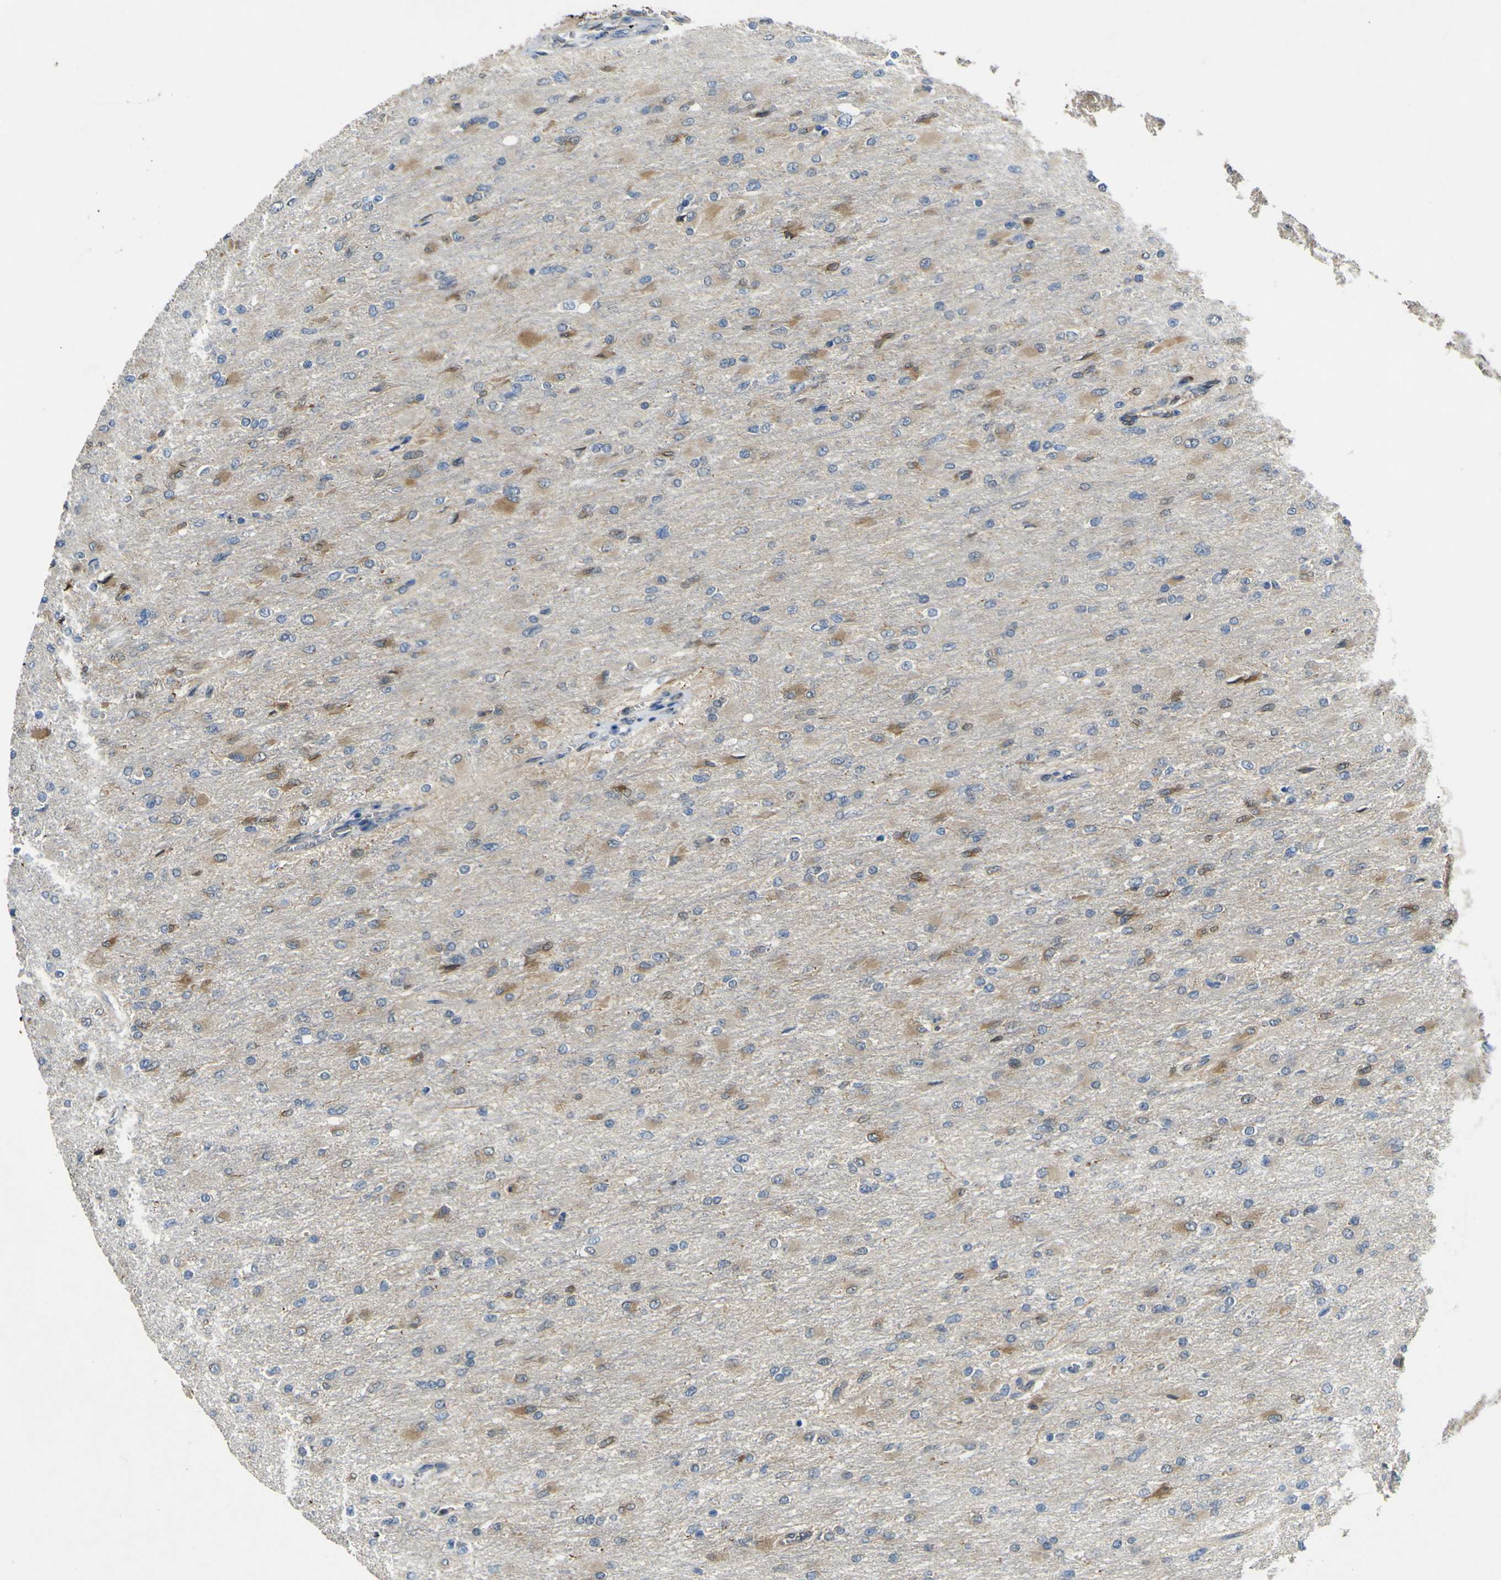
{"staining": {"intensity": "moderate", "quantity": "25%-75%", "location": "cytoplasmic/membranous"}, "tissue": "glioma", "cell_type": "Tumor cells", "image_type": "cancer", "snomed": [{"axis": "morphology", "description": "Glioma, malignant, High grade"}, {"axis": "topography", "description": "Cerebral cortex"}], "caption": "This image shows immunohistochemistry (IHC) staining of malignant glioma (high-grade), with medium moderate cytoplasmic/membranous positivity in approximately 25%-75% of tumor cells.", "gene": "LDLR", "patient": {"sex": "female", "age": 36}}